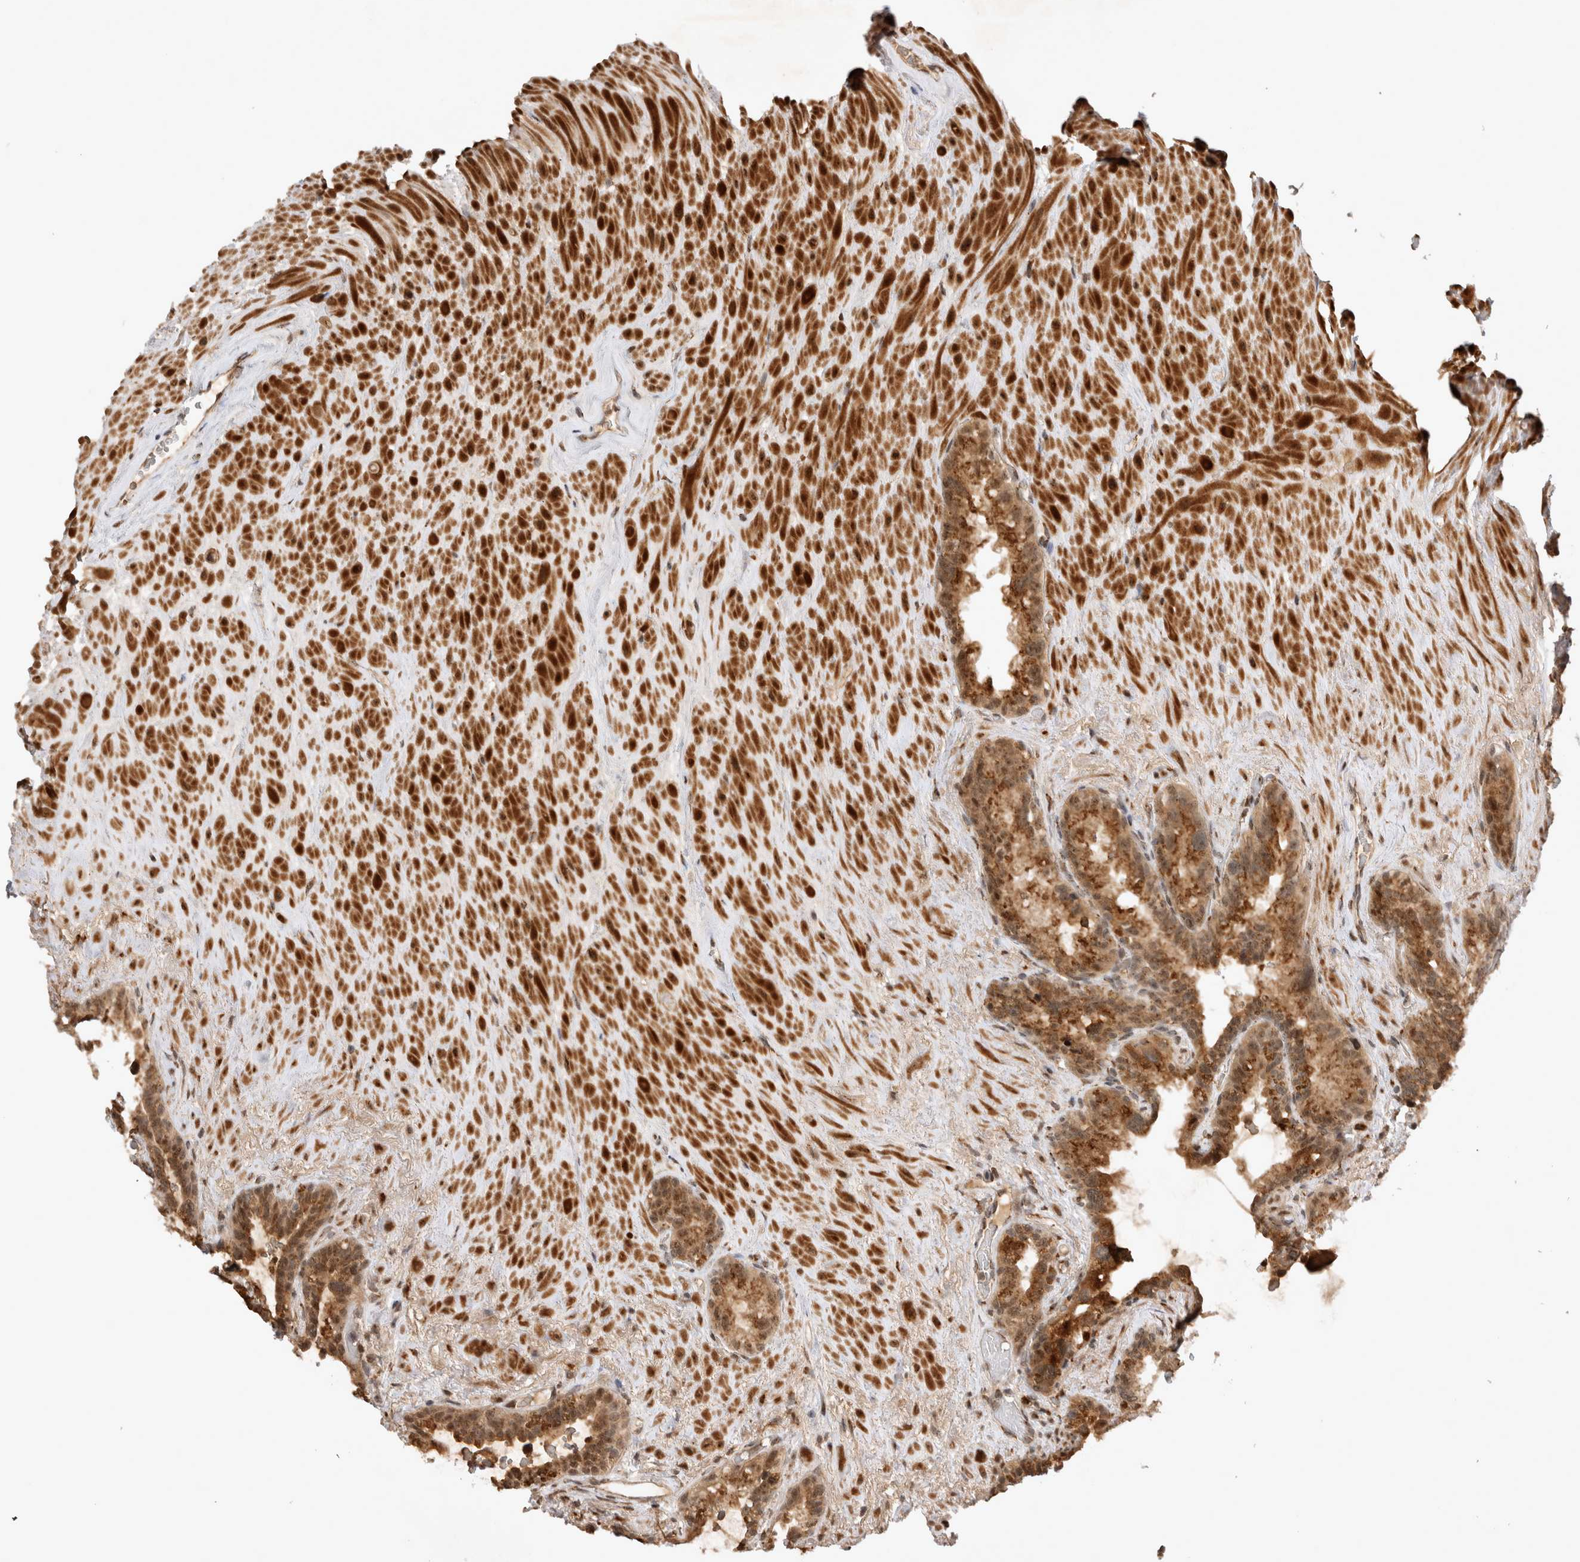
{"staining": {"intensity": "moderate", "quantity": ">75%", "location": "cytoplasmic/membranous,nuclear"}, "tissue": "seminal vesicle", "cell_type": "Glandular cells", "image_type": "normal", "snomed": [{"axis": "morphology", "description": "Normal tissue, NOS"}, {"axis": "topography", "description": "Seminal veicle"}], "caption": "This is a micrograph of immunohistochemistry (IHC) staining of normal seminal vesicle, which shows moderate positivity in the cytoplasmic/membranous,nuclear of glandular cells.", "gene": "TMEM65", "patient": {"sex": "male", "age": 80}}